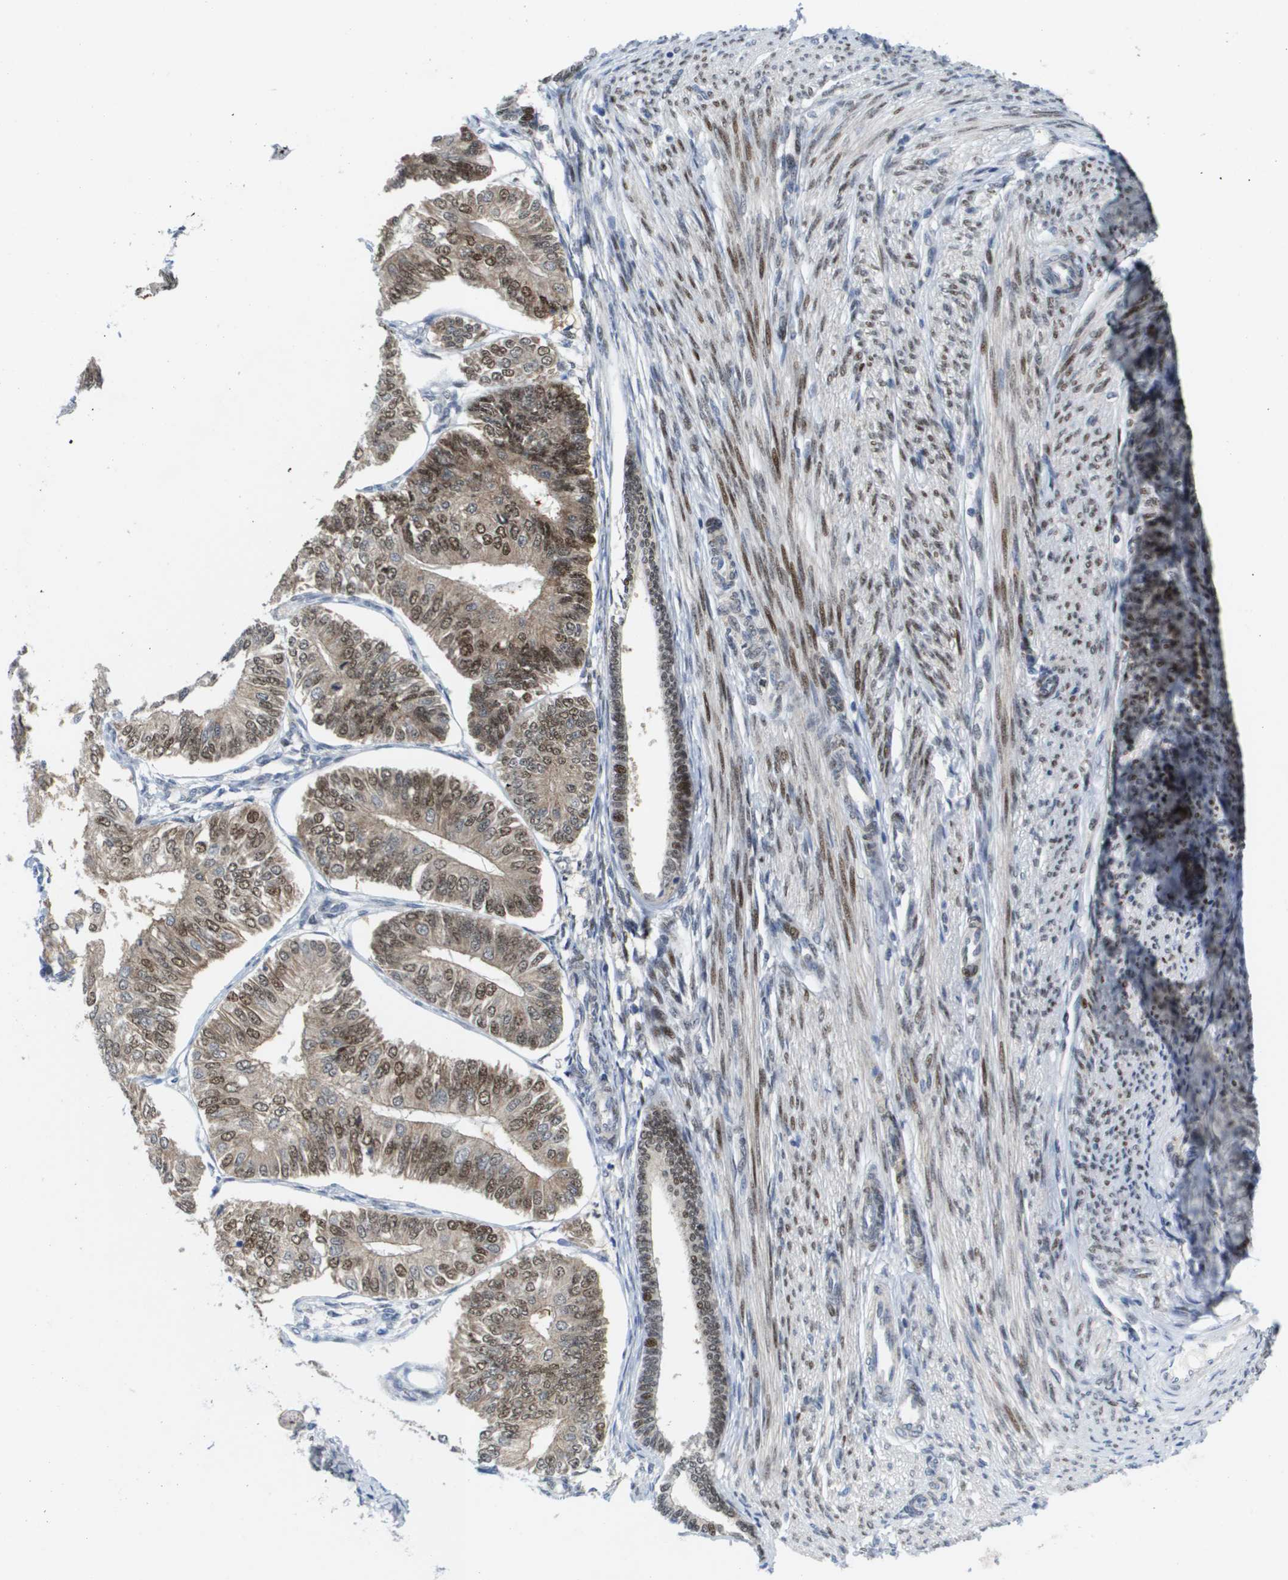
{"staining": {"intensity": "moderate", "quantity": ">75%", "location": "cytoplasmic/membranous,nuclear"}, "tissue": "endometrial cancer", "cell_type": "Tumor cells", "image_type": "cancer", "snomed": [{"axis": "morphology", "description": "Adenocarcinoma, NOS"}, {"axis": "topography", "description": "Endometrium"}], "caption": "A photomicrograph of endometrial adenocarcinoma stained for a protein exhibits moderate cytoplasmic/membranous and nuclear brown staining in tumor cells.", "gene": "FKBP4", "patient": {"sex": "female", "age": 58}}